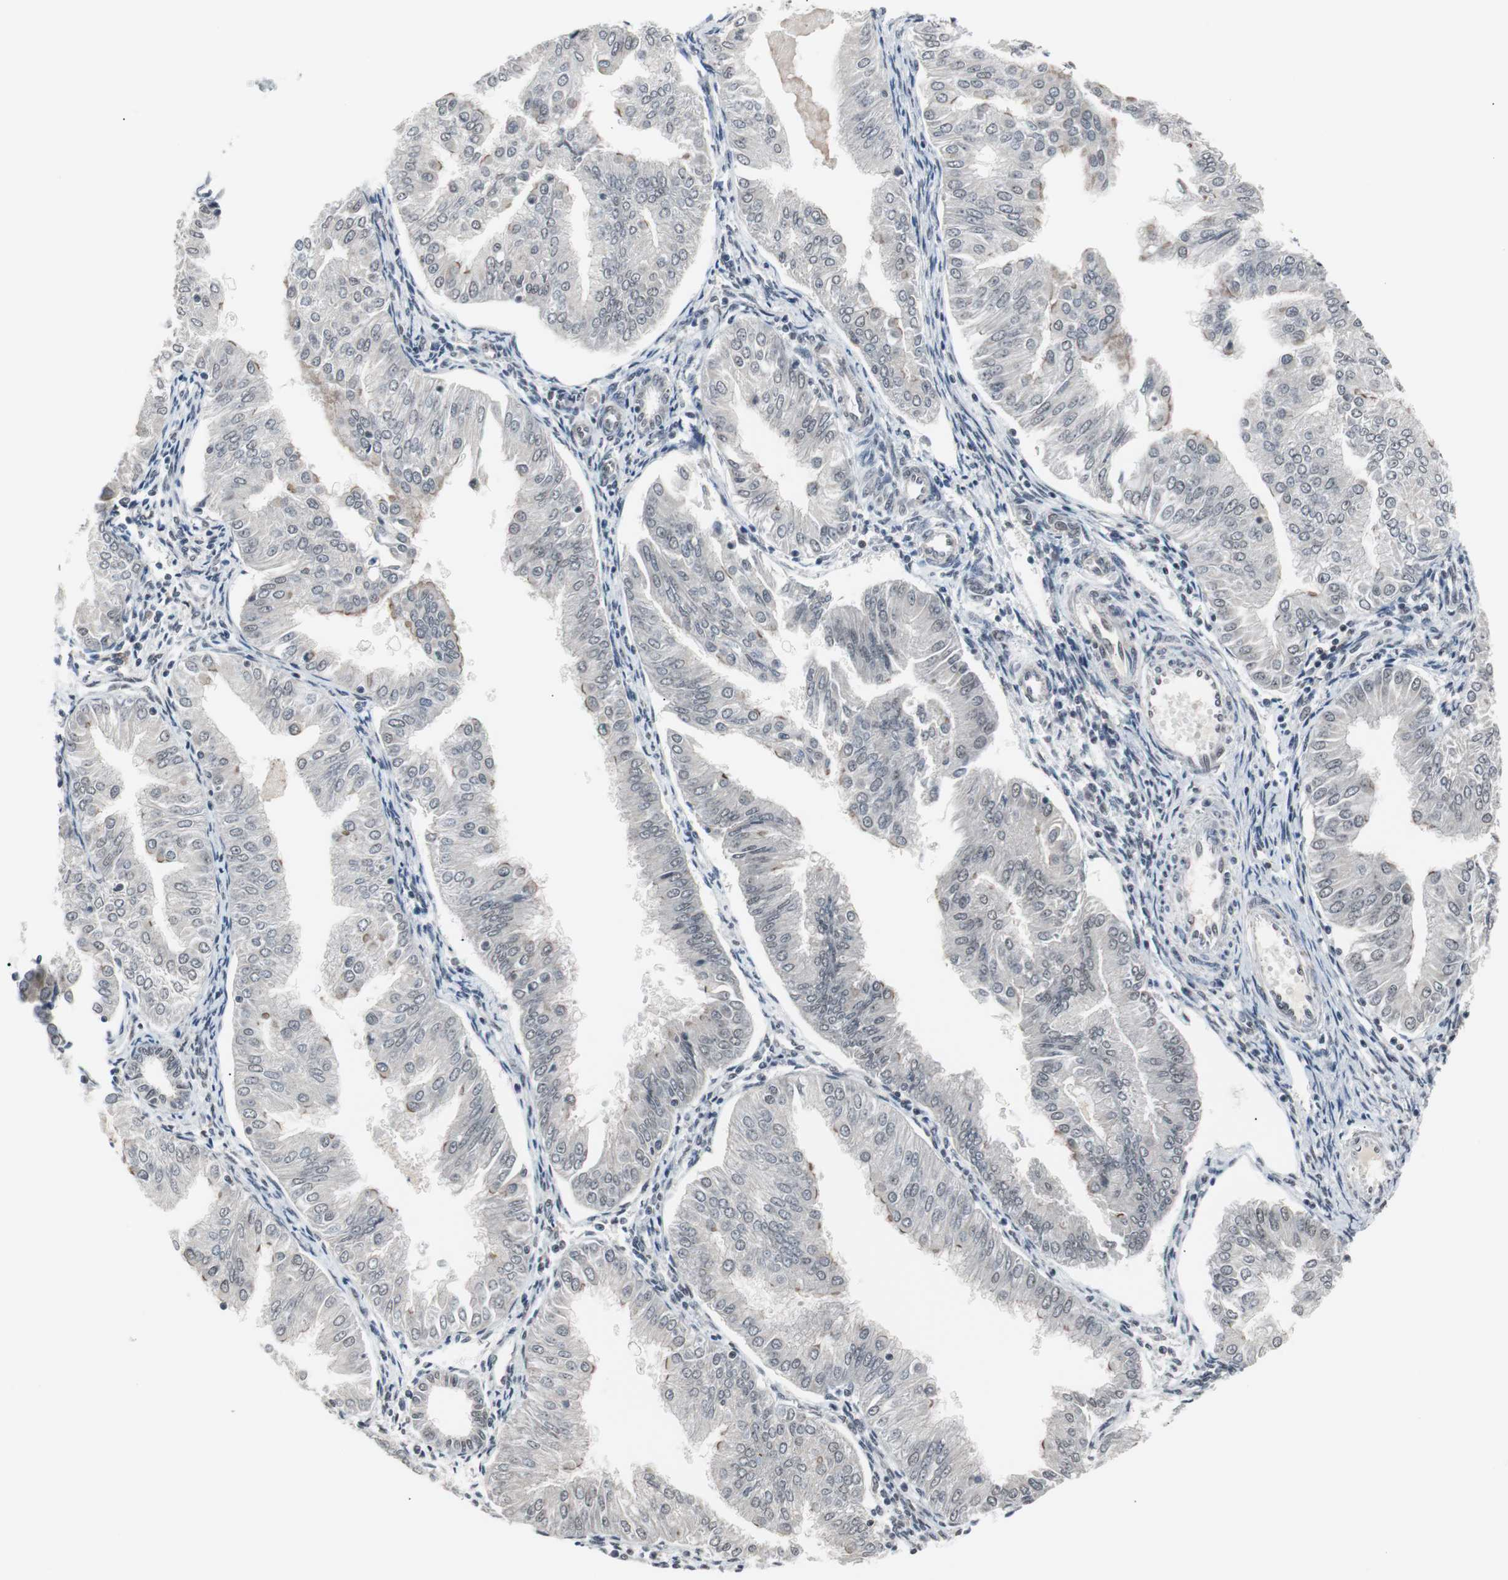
{"staining": {"intensity": "negative", "quantity": "none", "location": "none"}, "tissue": "endometrial cancer", "cell_type": "Tumor cells", "image_type": "cancer", "snomed": [{"axis": "morphology", "description": "Adenocarcinoma, NOS"}, {"axis": "topography", "description": "Endometrium"}], "caption": "Tumor cells show no significant staining in adenocarcinoma (endometrial).", "gene": "TAF7", "patient": {"sex": "female", "age": 53}}